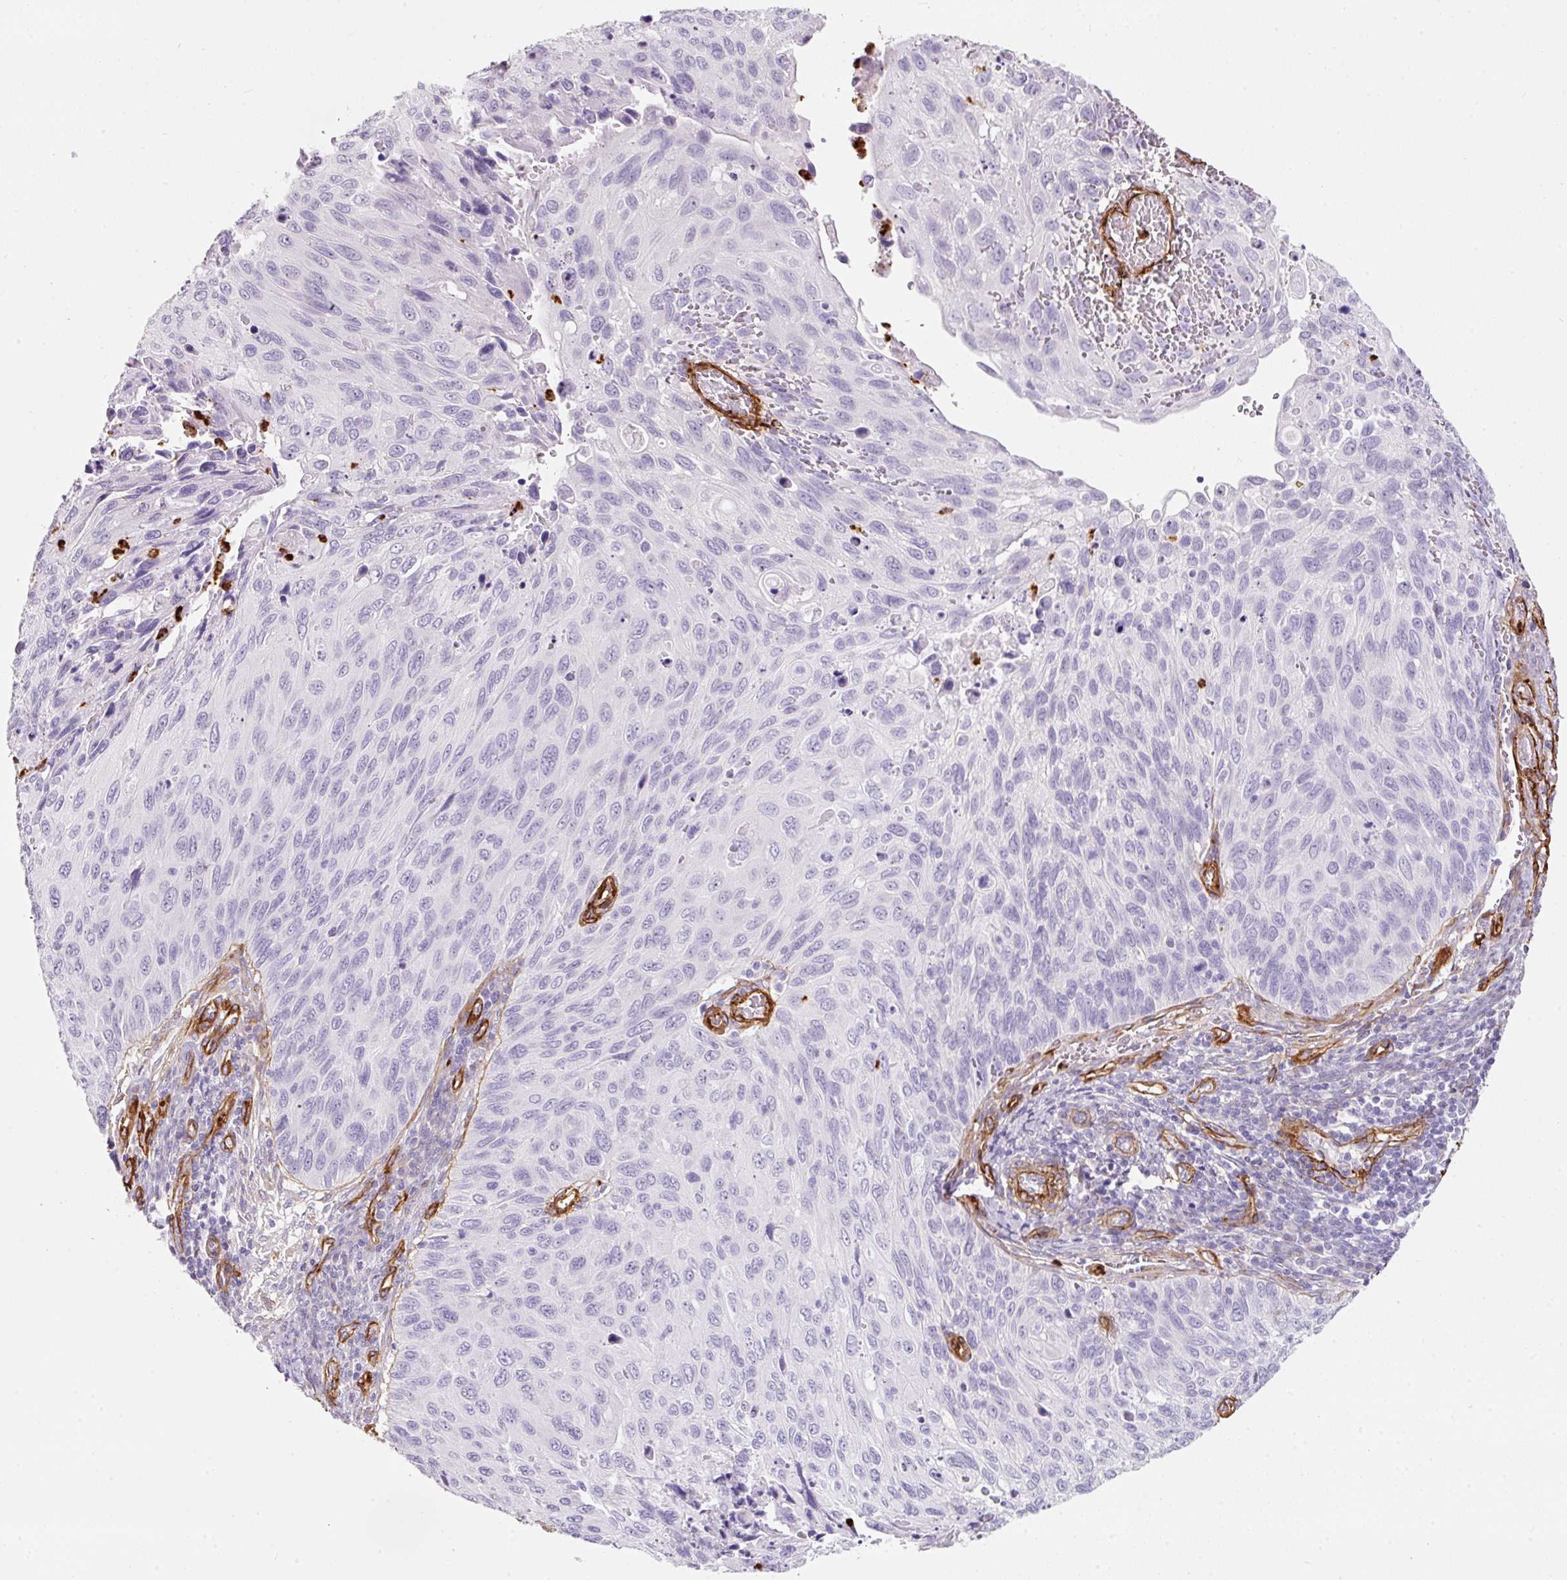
{"staining": {"intensity": "negative", "quantity": "none", "location": "none"}, "tissue": "cervical cancer", "cell_type": "Tumor cells", "image_type": "cancer", "snomed": [{"axis": "morphology", "description": "Squamous cell carcinoma, NOS"}, {"axis": "topography", "description": "Cervix"}], "caption": "IHC histopathology image of neoplastic tissue: cervical cancer (squamous cell carcinoma) stained with DAB demonstrates no significant protein staining in tumor cells. (DAB (3,3'-diaminobenzidine) immunohistochemistry visualized using brightfield microscopy, high magnification).", "gene": "LOXL4", "patient": {"sex": "female", "age": 70}}